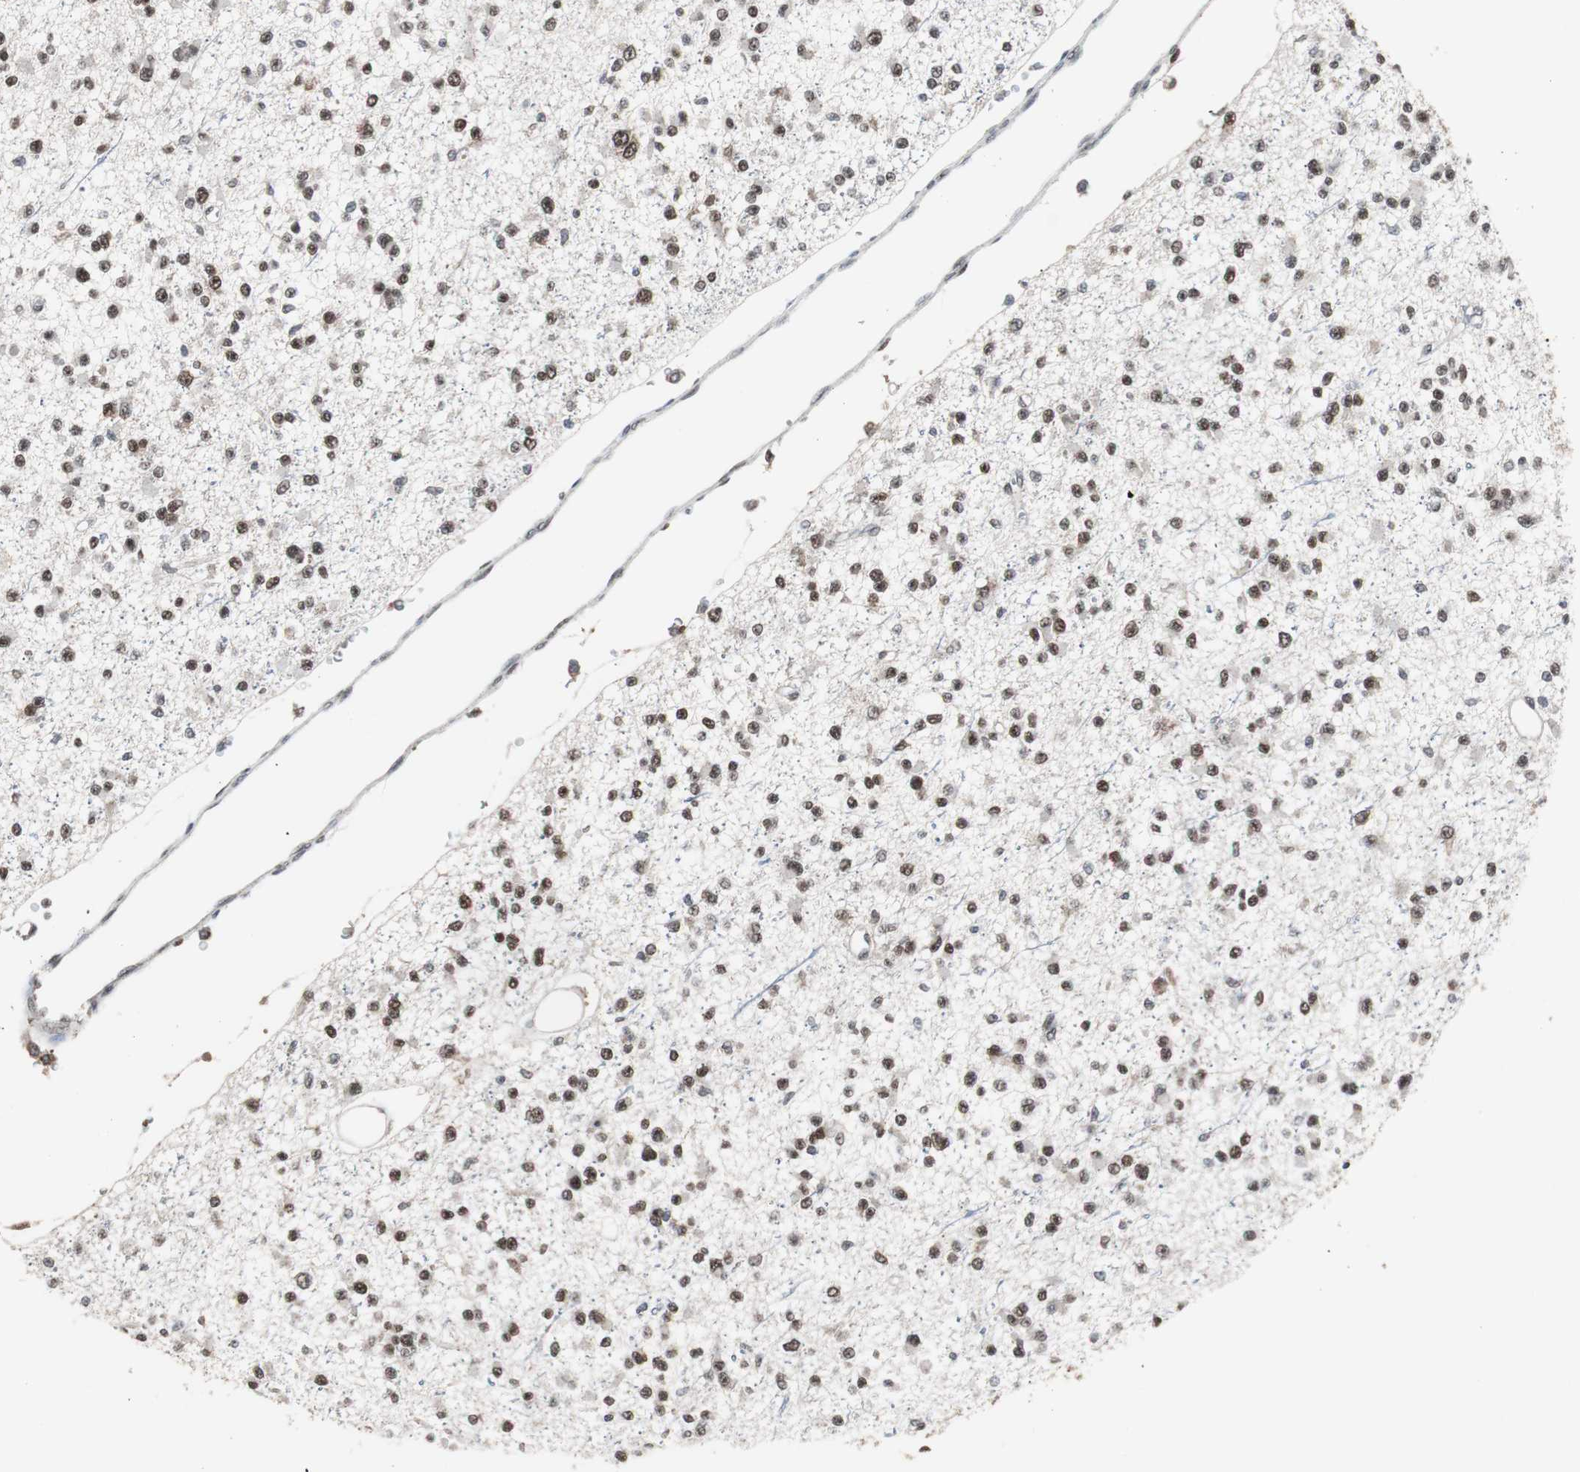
{"staining": {"intensity": "moderate", "quantity": ">75%", "location": "nuclear"}, "tissue": "glioma", "cell_type": "Tumor cells", "image_type": "cancer", "snomed": [{"axis": "morphology", "description": "Glioma, malignant, Low grade"}, {"axis": "topography", "description": "Brain"}], "caption": "Glioma tissue reveals moderate nuclear positivity in about >75% of tumor cells, visualized by immunohistochemistry.", "gene": "ZHX2", "patient": {"sex": "female", "age": 22}}